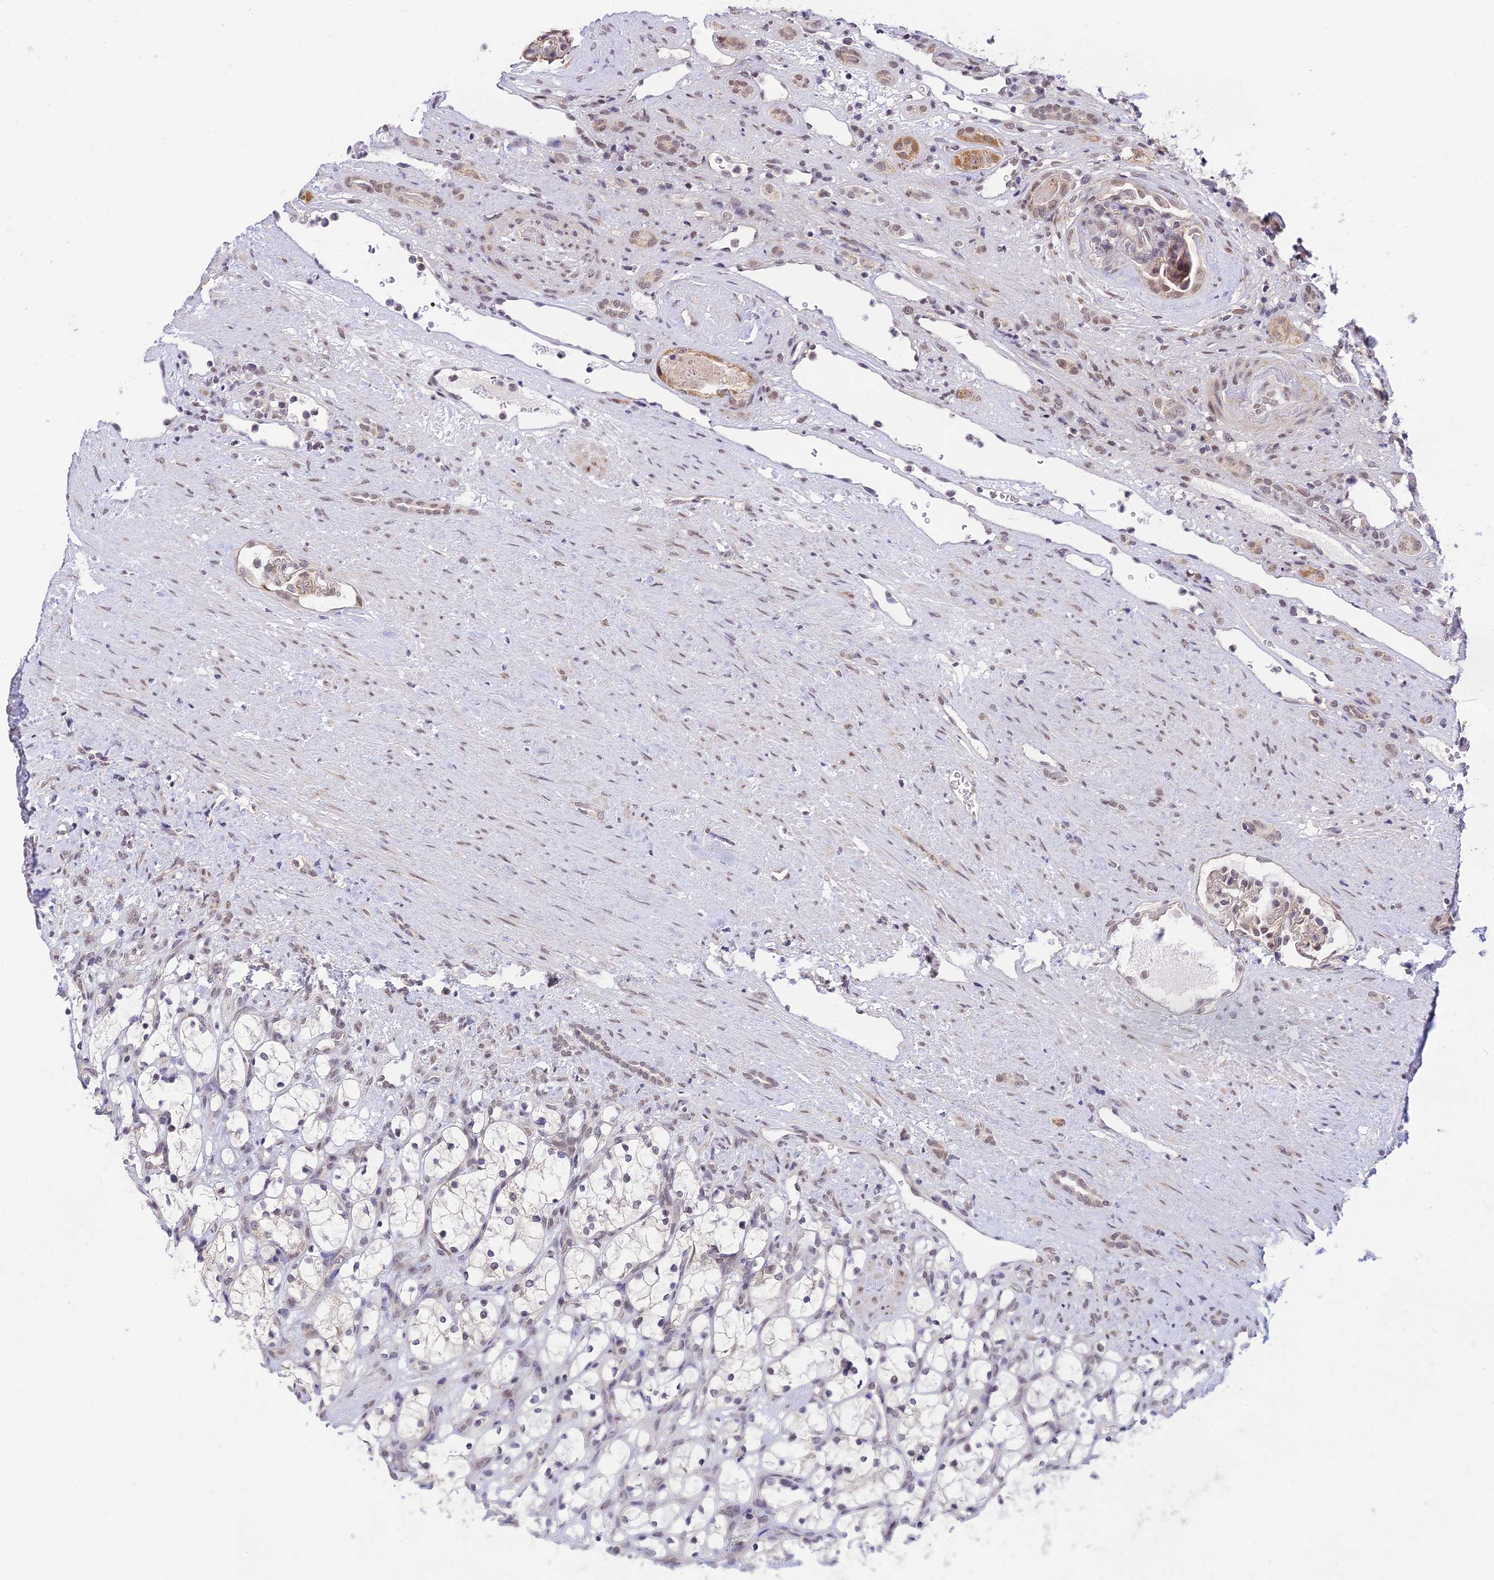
{"staining": {"intensity": "negative", "quantity": "none", "location": "none"}, "tissue": "renal cancer", "cell_type": "Tumor cells", "image_type": "cancer", "snomed": [{"axis": "morphology", "description": "Adenocarcinoma, NOS"}, {"axis": "topography", "description": "Kidney"}], "caption": "Tumor cells are negative for protein expression in human renal cancer. Brightfield microscopy of immunohistochemistry (IHC) stained with DAB (brown) and hematoxylin (blue), captured at high magnification.", "gene": "MICOS13", "patient": {"sex": "female", "age": 69}}